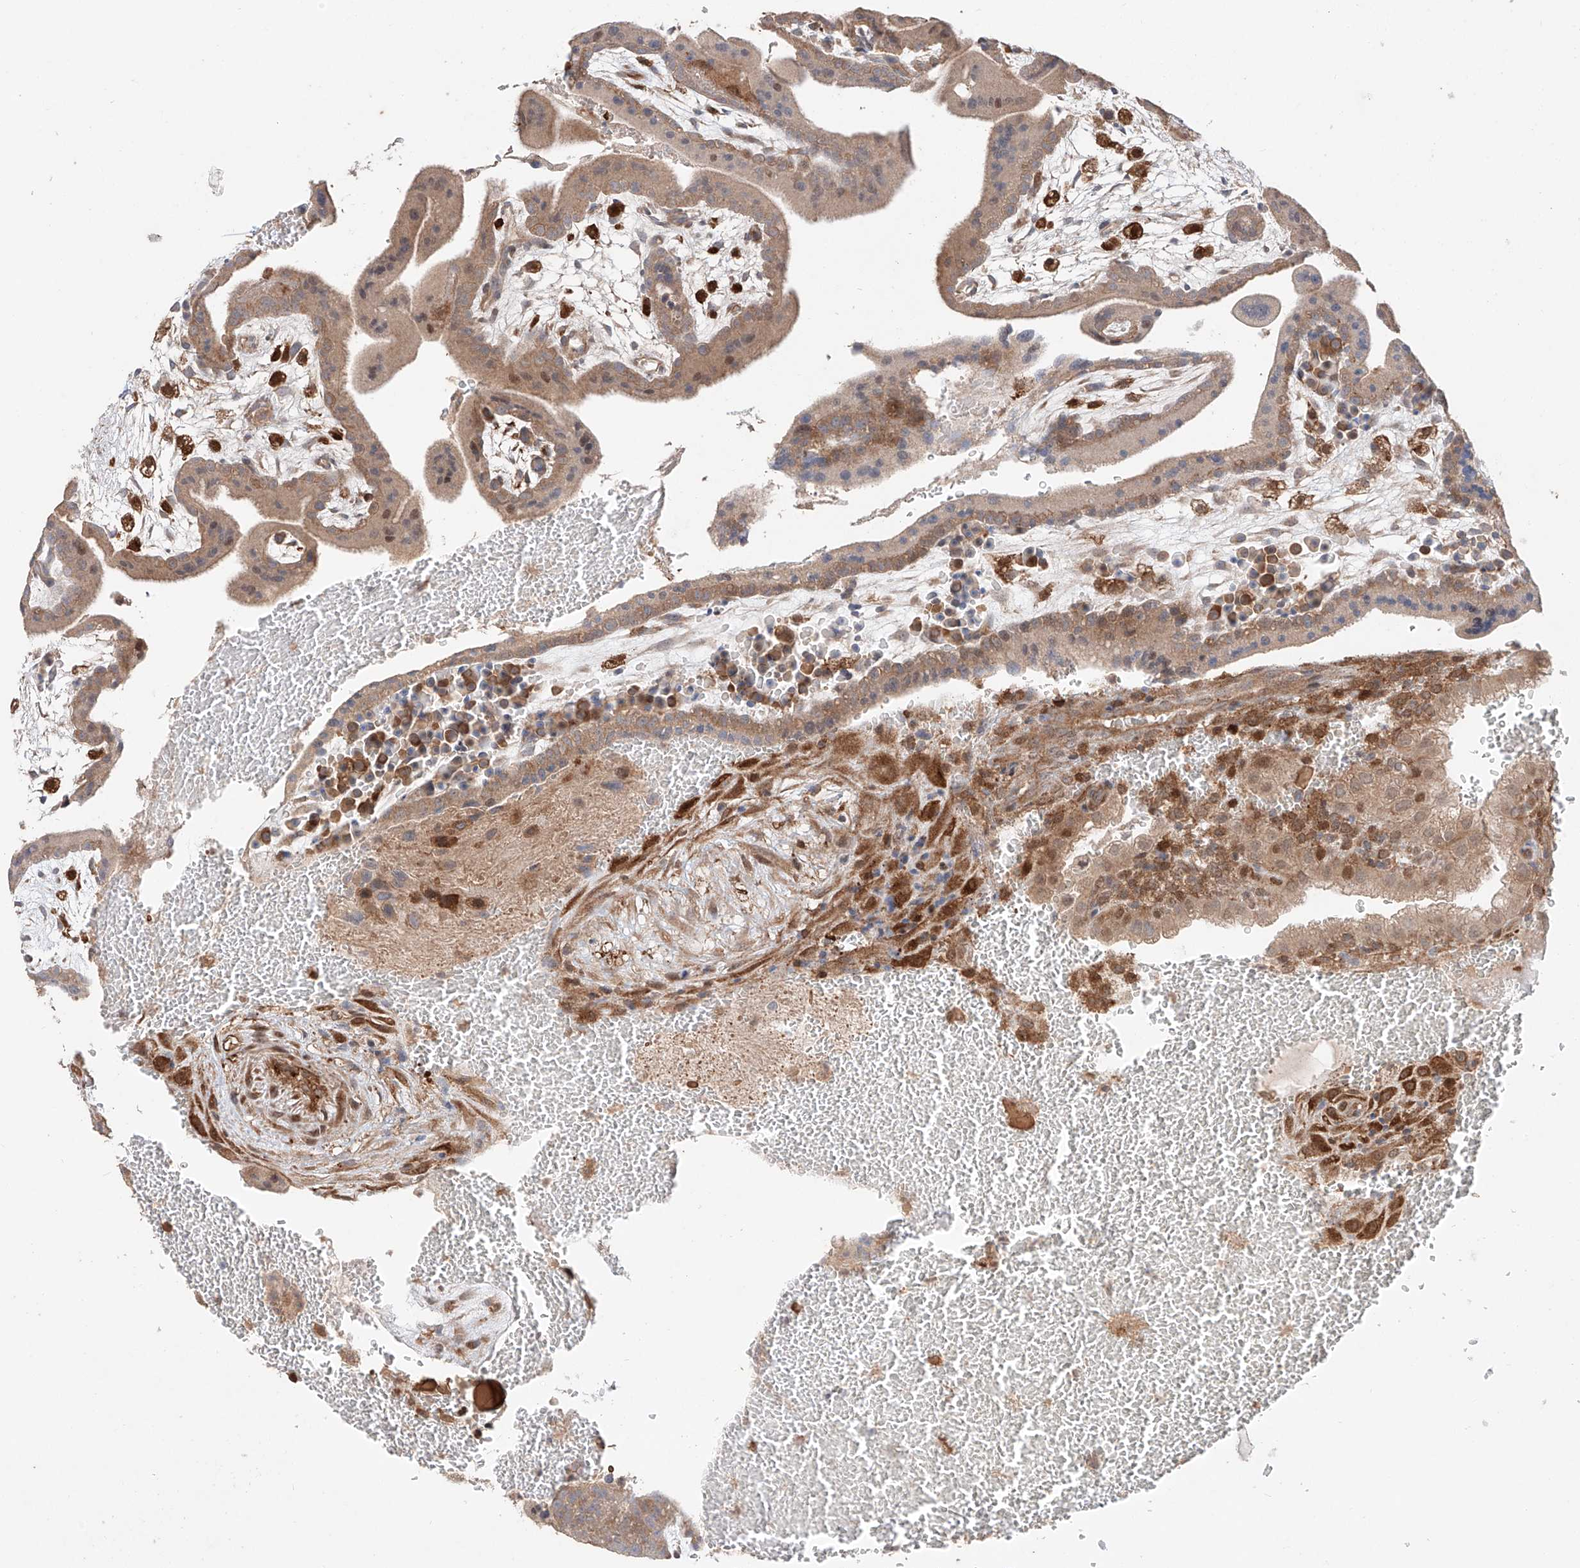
{"staining": {"intensity": "strong", "quantity": ">75%", "location": "cytoplasmic/membranous"}, "tissue": "placenta", "cell_type": "Decidual cells", "image_type": "normal", "snomed": [{"axis": "morphology", "description": "Normal tissue, NOS"}, {"axis": "topography", "description": "Placenta"}], "caption": "Placenta stained for a protein reveals strong cytoplasmic/membranous positivity in decidual cells. (Stains: DAB in brown, nuclei in blue, Microscopy: brightfield microscopy at high magnification).", "gene": "IGSF22", "patient": {"sex": "female", "age": 35}}